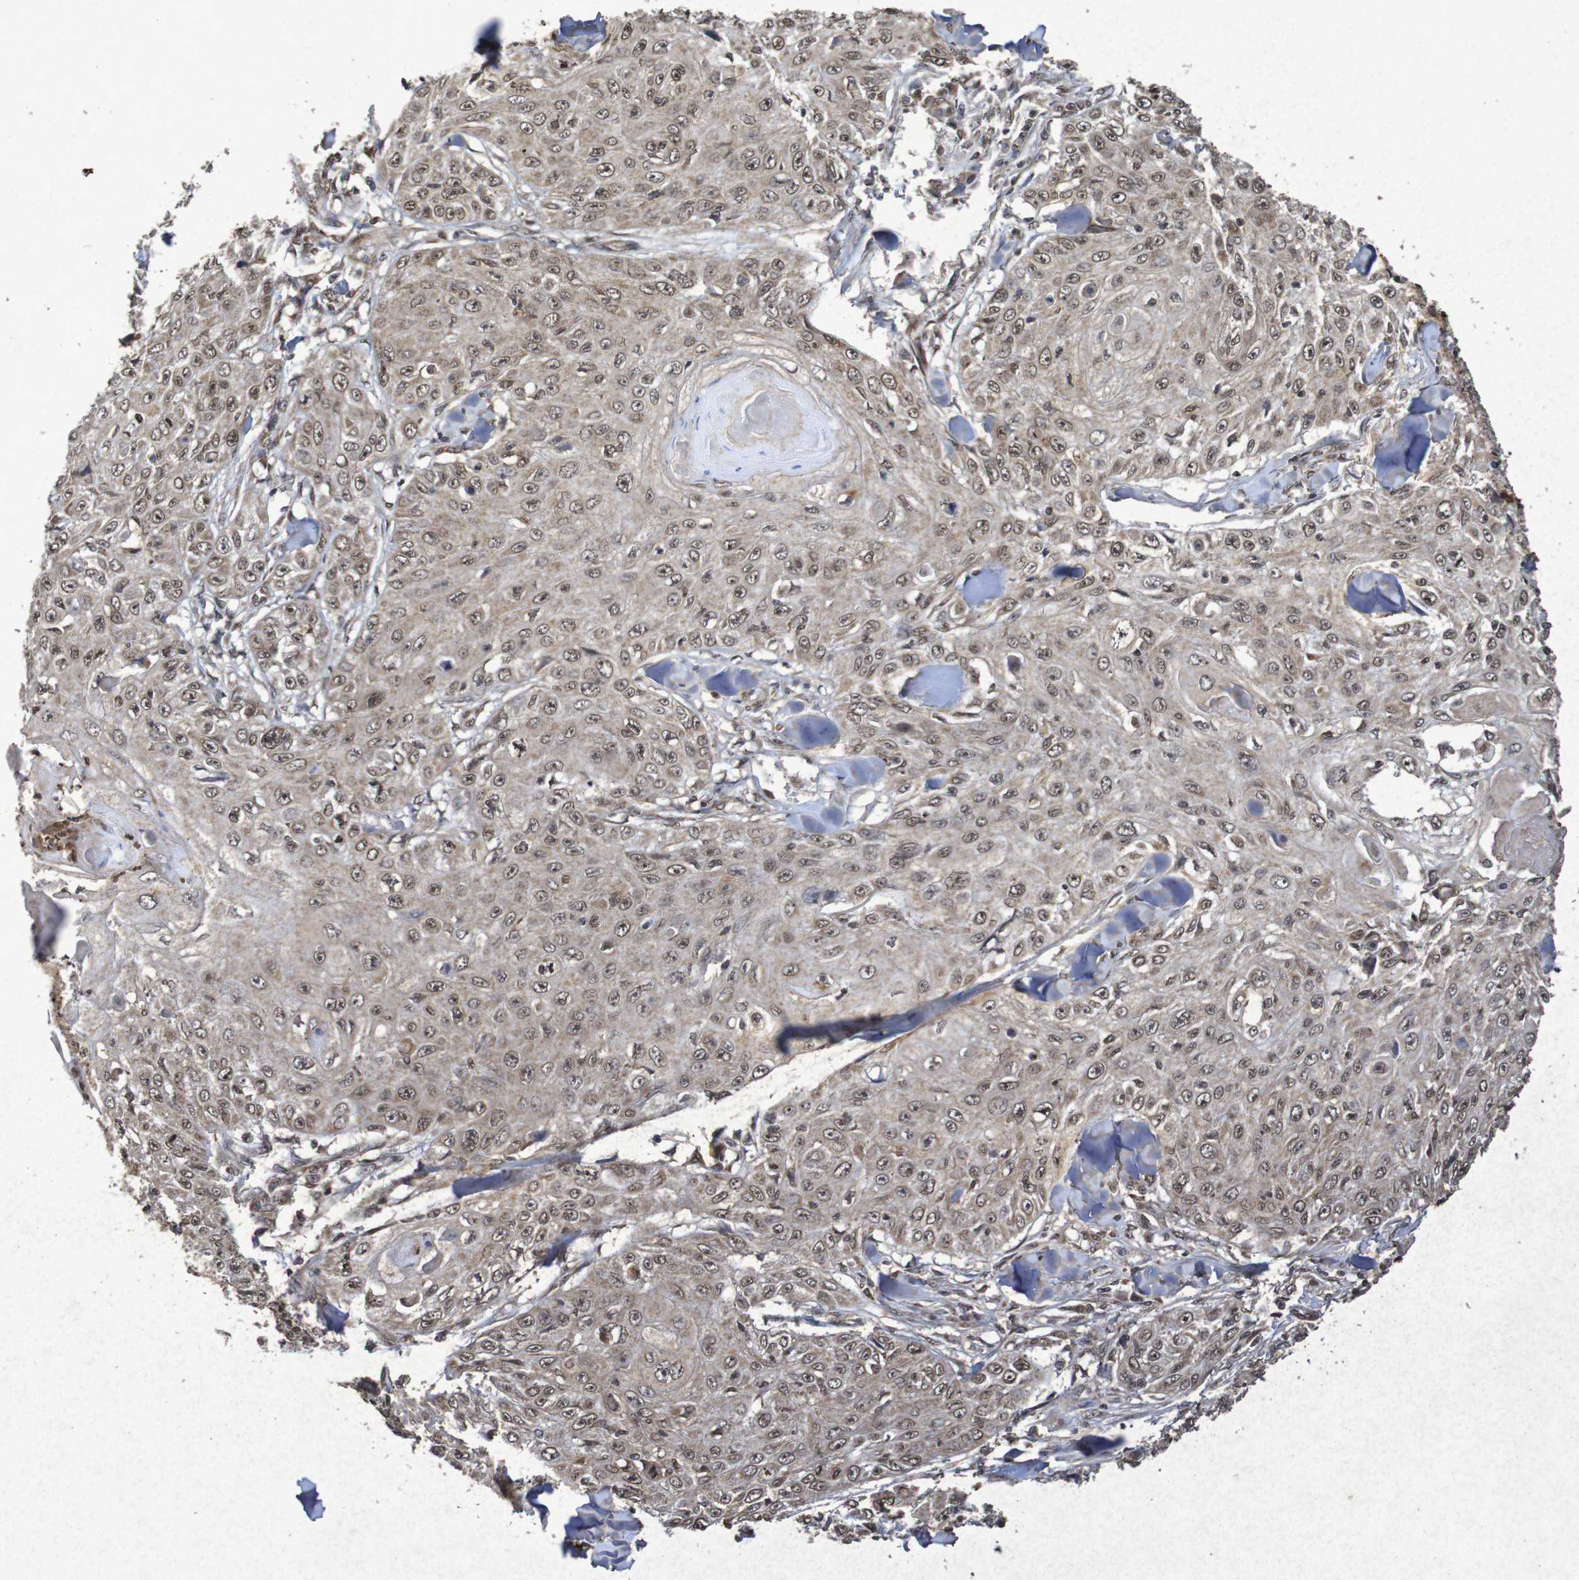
{"staining": {"intensity": "moderate", "quantity": ">75%", "location": "cytoplasmic/membranous,nuclear"}, "tissue": "skin cancer", "cell_type": "Tumor cells", "image_type": "cancer", "snomed": [{"axis": "morphology", "description": "Squamous cell carcinoma, NOS"}, {"axis": "topography", "description": "Skin"}], "caption": "Approximately >75% of tumor cells in skin cancer exhibit moderate cytoplasmic/membranous and nuclear protein staining as visualized by brown immunohistochemical staining.", "gene": "GUCY1A2", "patient": {"sex": "male", "age": 86}}